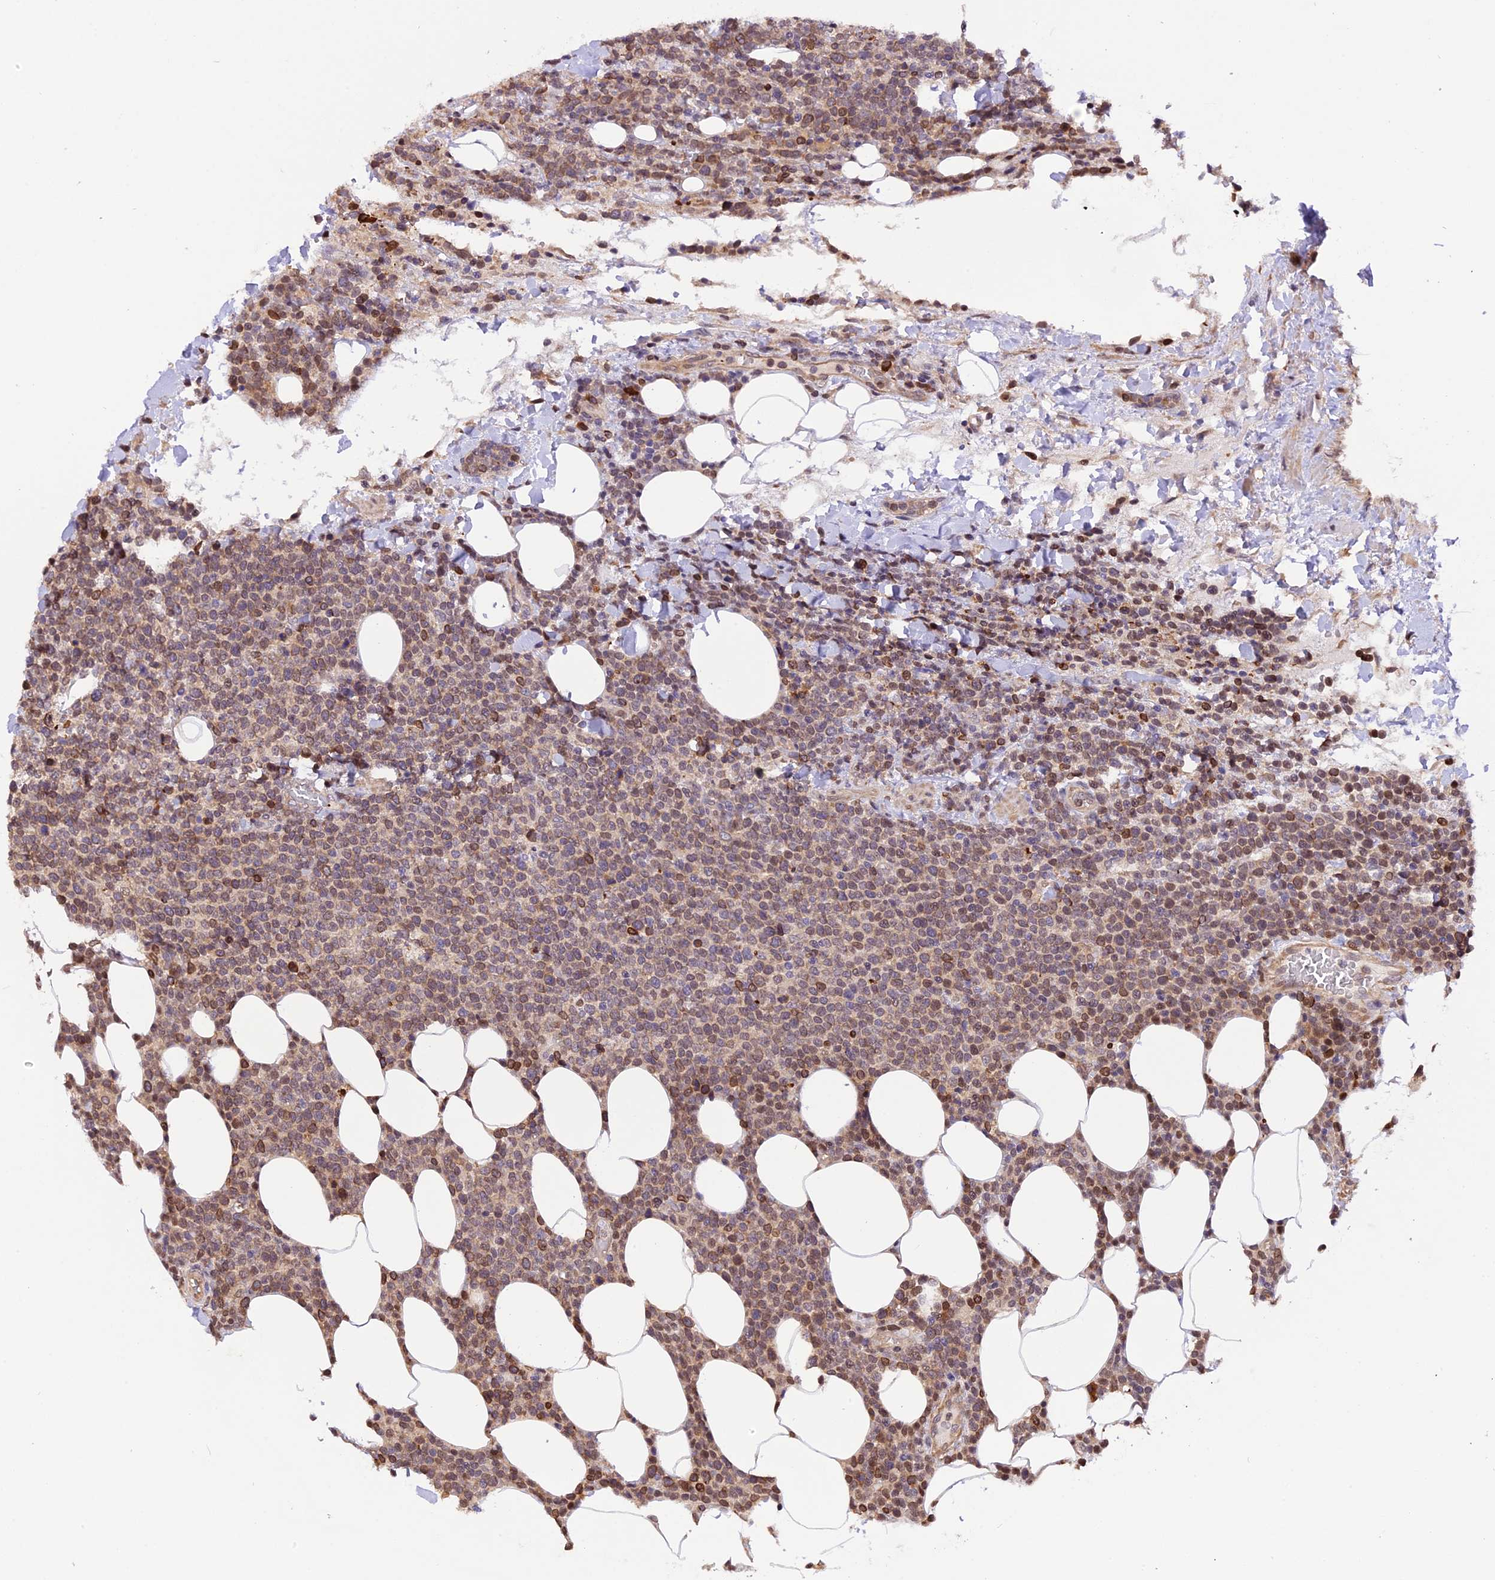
{"staining": {"intensity": "moderate", "quantity": "25%-75%", "location": "cytoplasmic/membranous,nuclear"}, "tissue": "lymphoma", "cell_type": "Tumor cells", "image_type": "cancer", "snomed": [{"axis": "morphology", "description": "Malignant lymphoma, non-Hodgkin's type, High grade"}, {"axis": "topography", "description": "Lymph node"}], "caption": "Tumor cells show medium levels of moderate cytoplasmic/membranous and nuclear staining in about 25%-75% of cells in human malignant lymphoma, non-Hodgkin's type (high-grade). Using DAB (brown) and hematoxylin (blue) stains, captured at high magnification using brightfield microscopy.", "gene": "HERPUD1", "patient": {"sex": "male", "age": 61}}